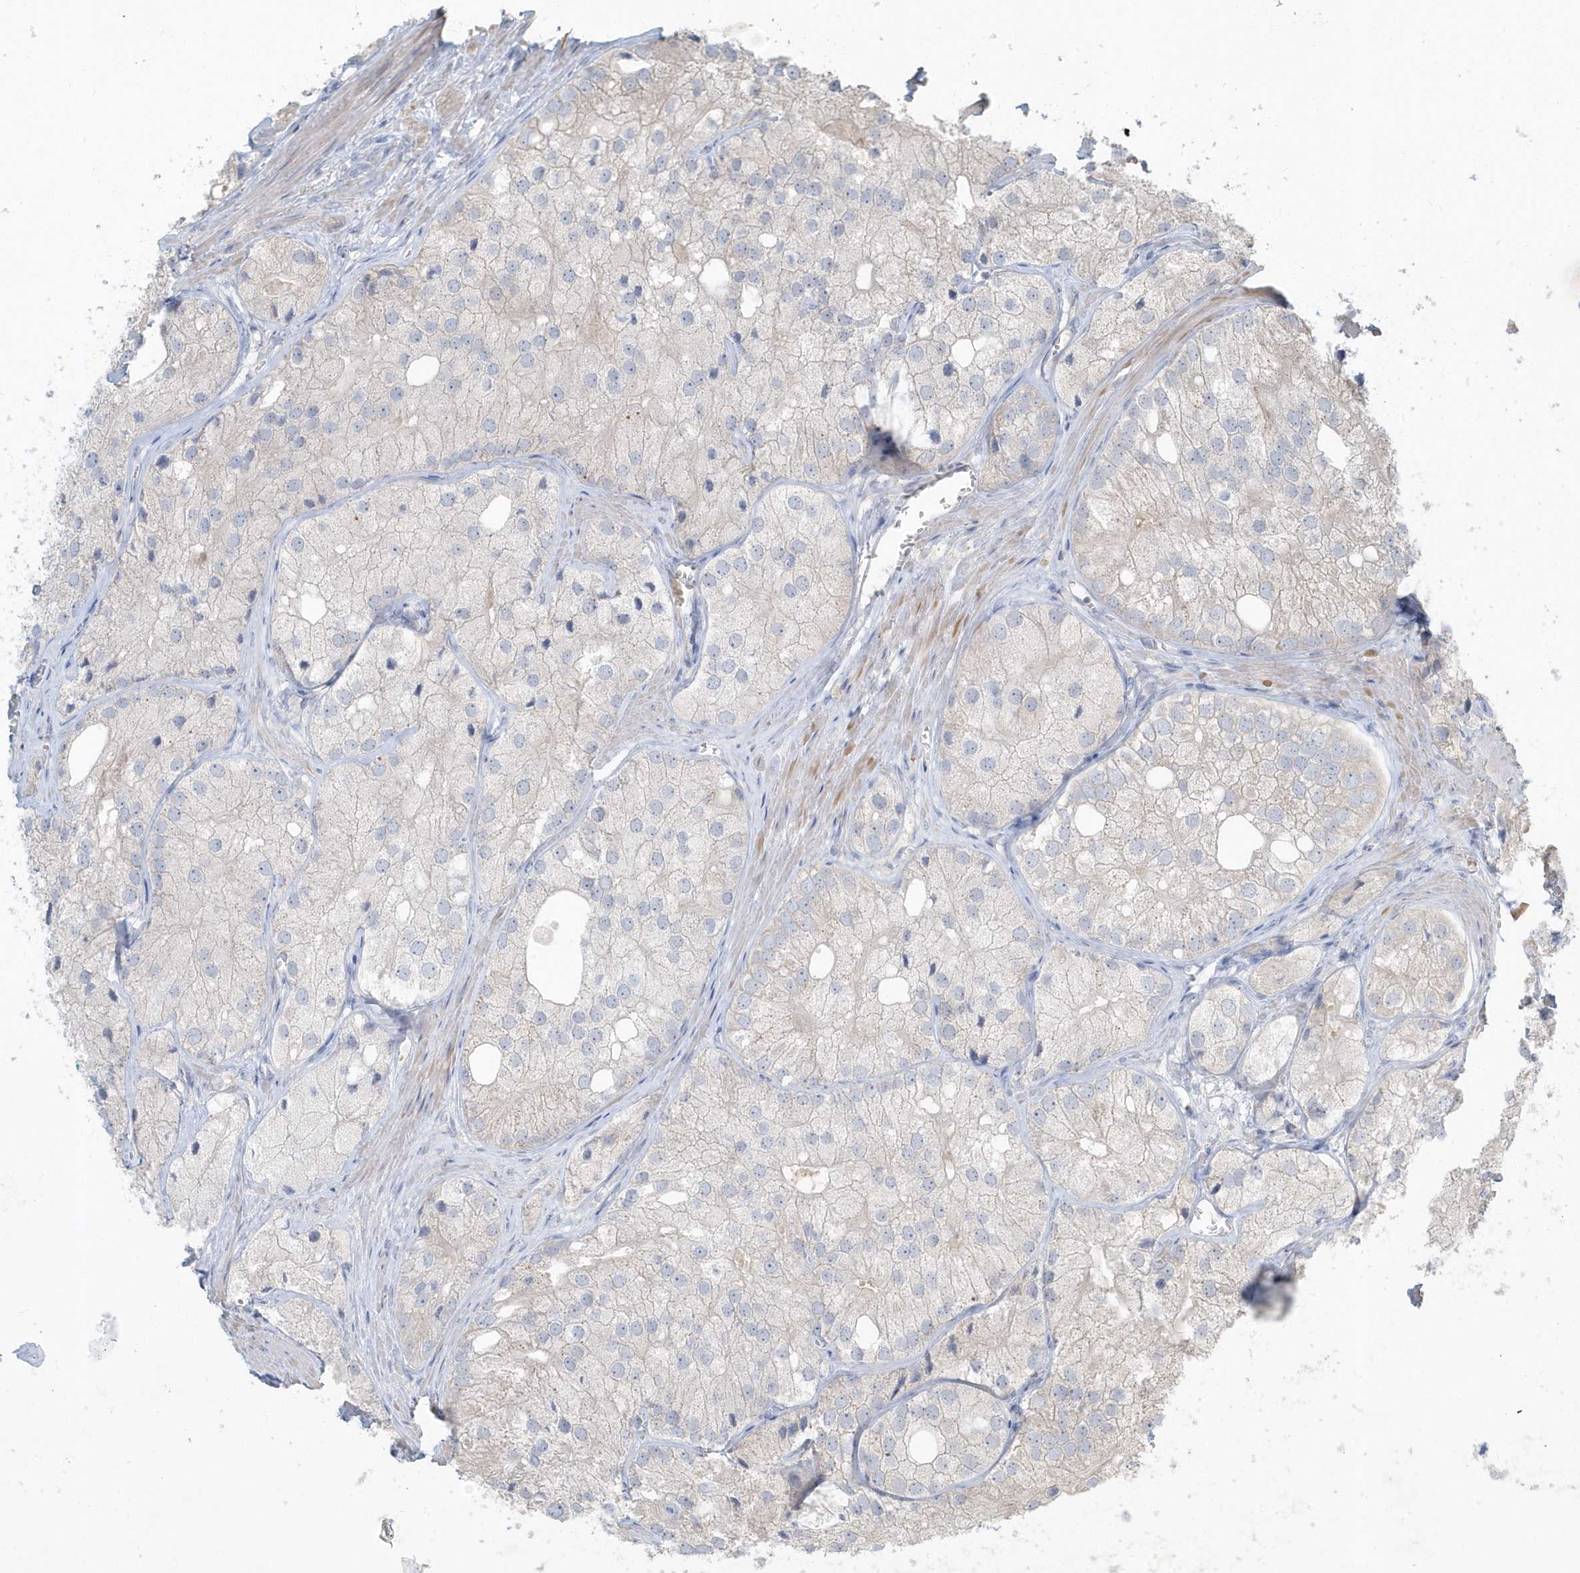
{"staining": {"intensity": "negative", "quantity": "none", "location": "none"}, "tissue": "prostate cancer", "cell_type": "Tumor cells", "image_type": "cancer", "snomed": [{"axis": "morphology", "description": "Adenocarcinoma, Low grade"}, {"axis": "topography", "description": "Prostate"}], "caption": "A photomicrograph of human low-grade adenocarcinoma (prostate) is negative for staining in tumor cells.", "gene": "USP53", "patient": {"sex": "male", "age": 69}}